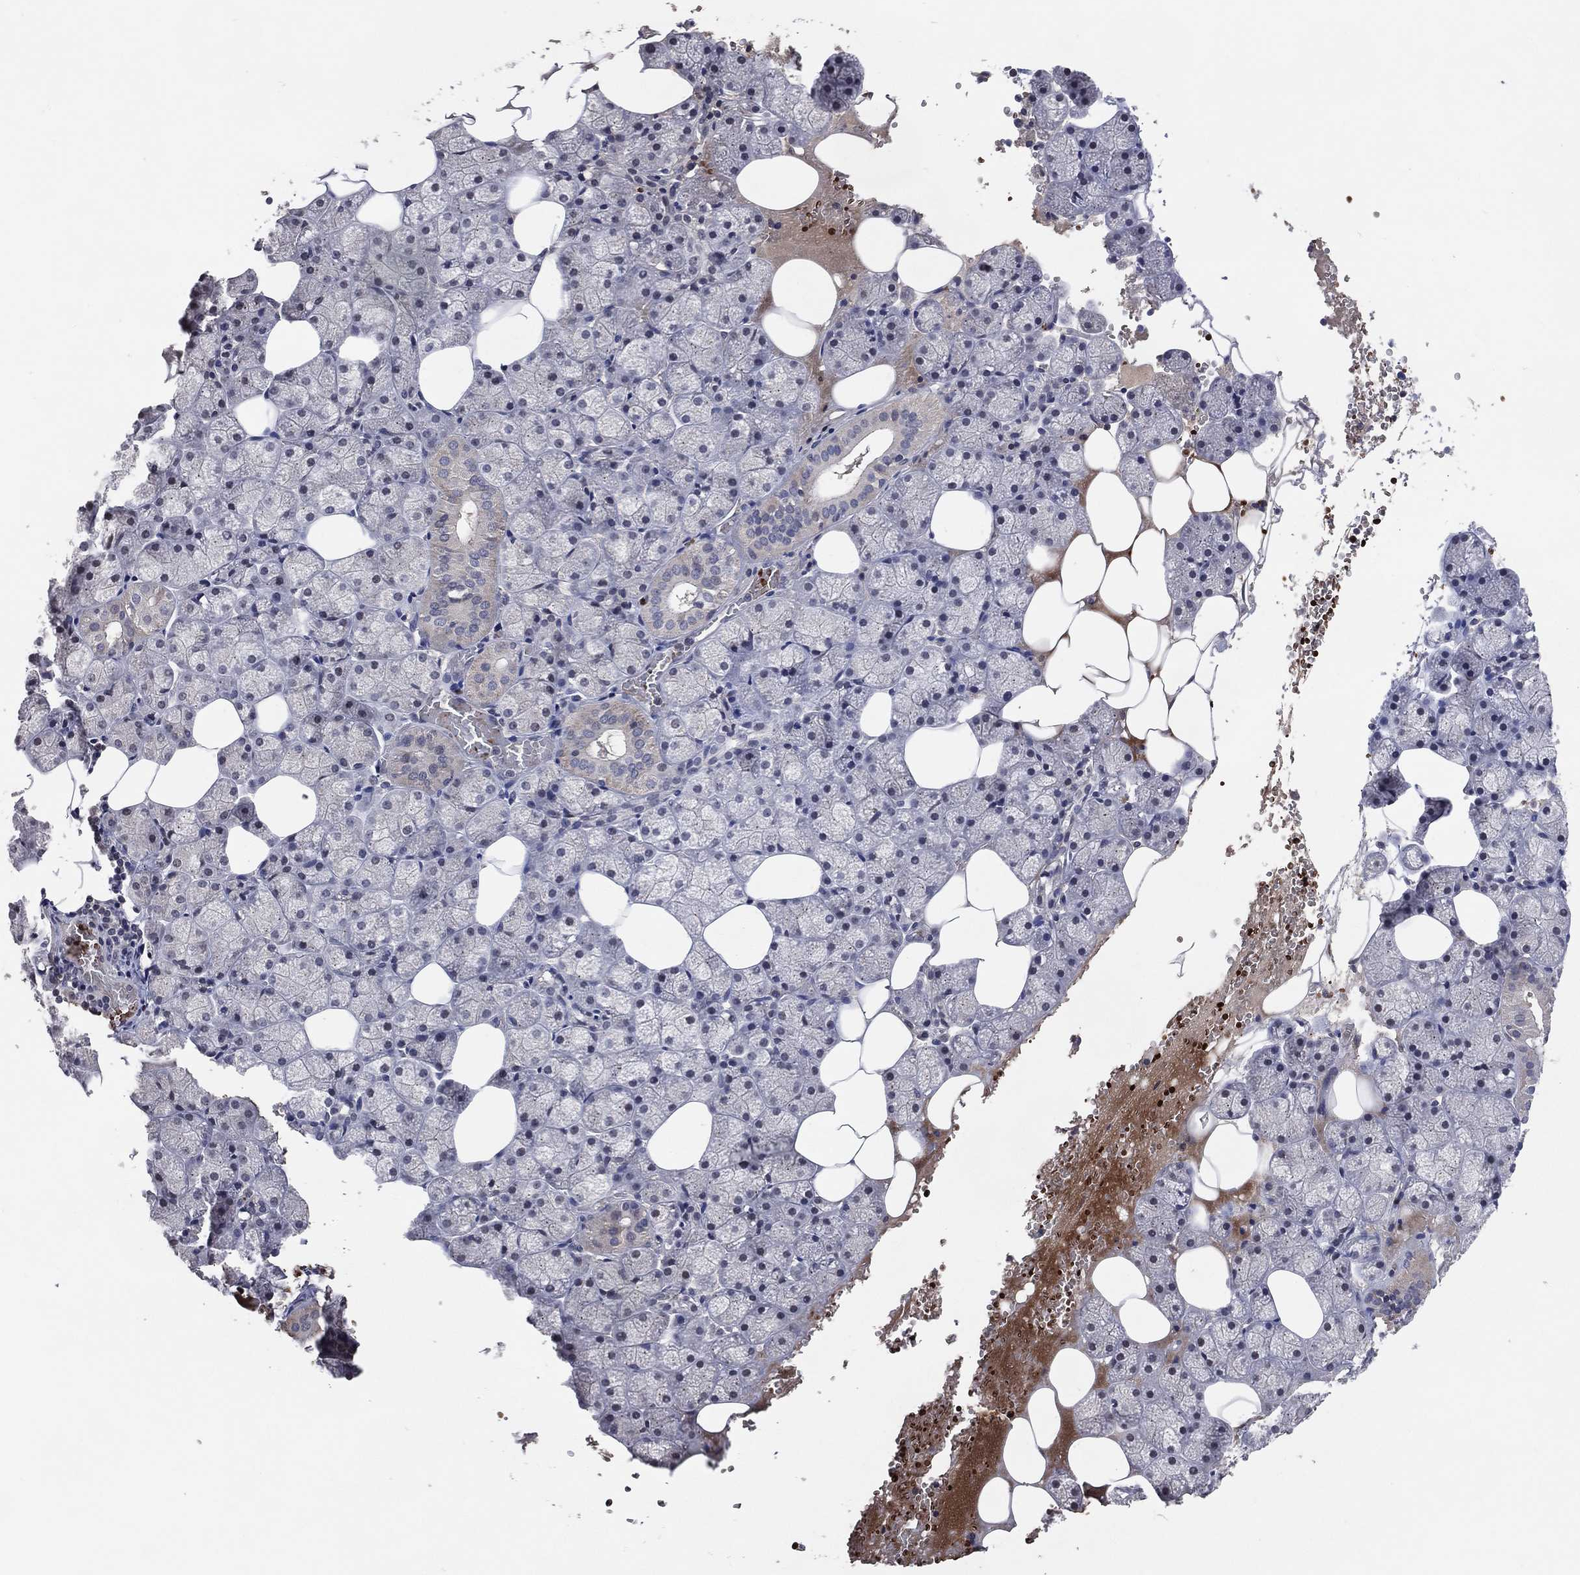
{"staining": {"intensity": "negative", "quantity": "none", "location": "none"}, "tissue": "salivary gland", "cell_type": "Glandular cells", "image_type": "normal", "snomed": [{"axis": "morphology", "description": "Normal tissue, NOS"}, {"axis": "topography", "description": "Salivary gland"}], "caption": "Immunohistochemistry image of normal salivary gland: human salivary gland stained with DAB (3,3'-diaminobenzidine) displays no significant protein staining in glandular cells.", "gene": "DNAH7", "patient": {"sex": "male", "age": 38}}